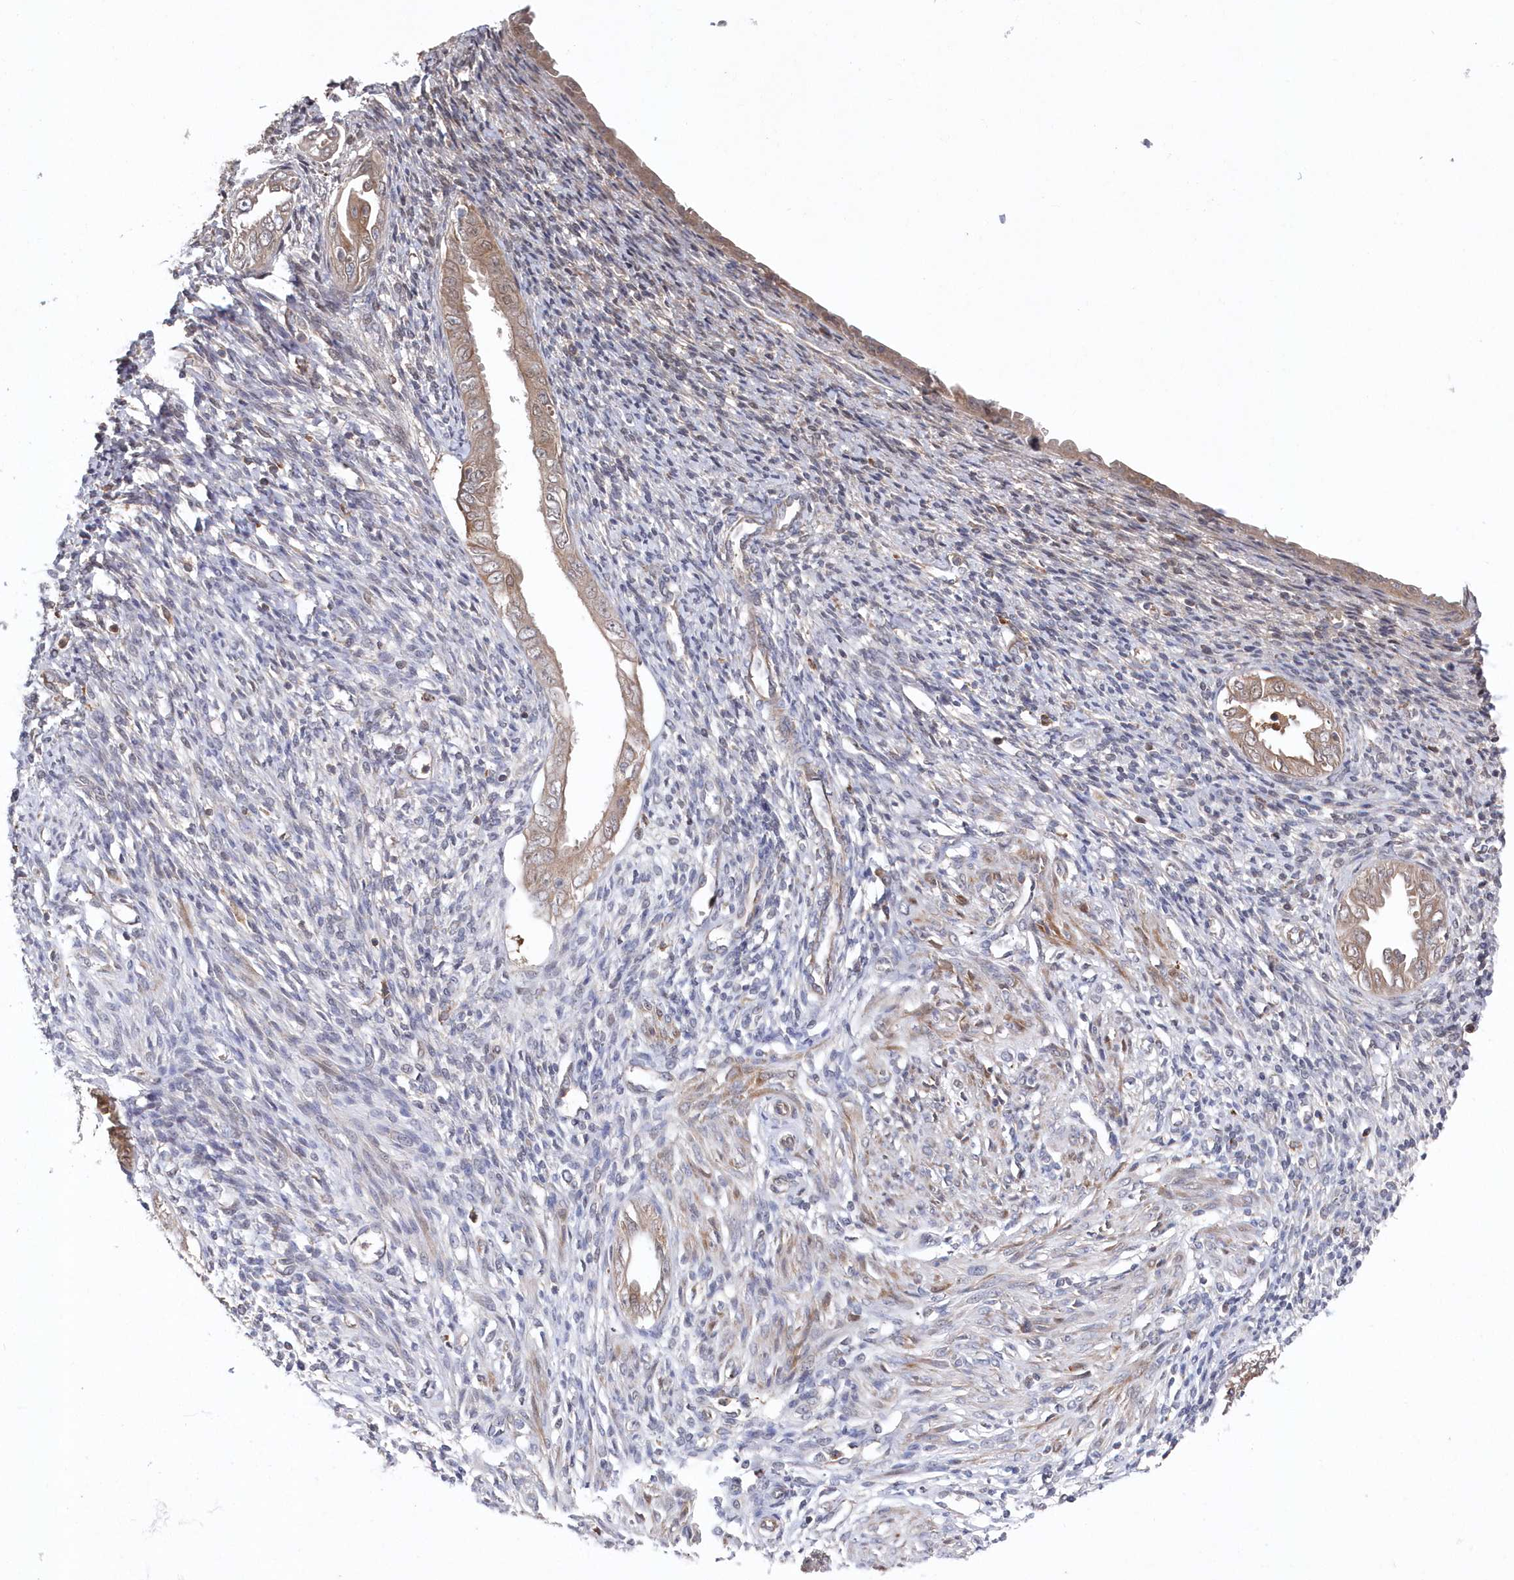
{"staining": {"intensity": "negative", "quantity": "none", "location": "none"}, "tissue": "endometrium", "cell_type": "Cells in endometrial stroma", "image_type": "normal", "snomed": [{"axis": "morphology", "description": "Normal tissue, NOS"}, {"axis": "topography", "description": "Endometrium"}], "caption": "DAB (3,3'-diaminobenzidine) immunohistochemical staining of benign human endometrium reveals no significant positivity in cells in endometrial stroma.", "gene": "ASNSD1", "patient": {"sex": "female", "age": 66}}